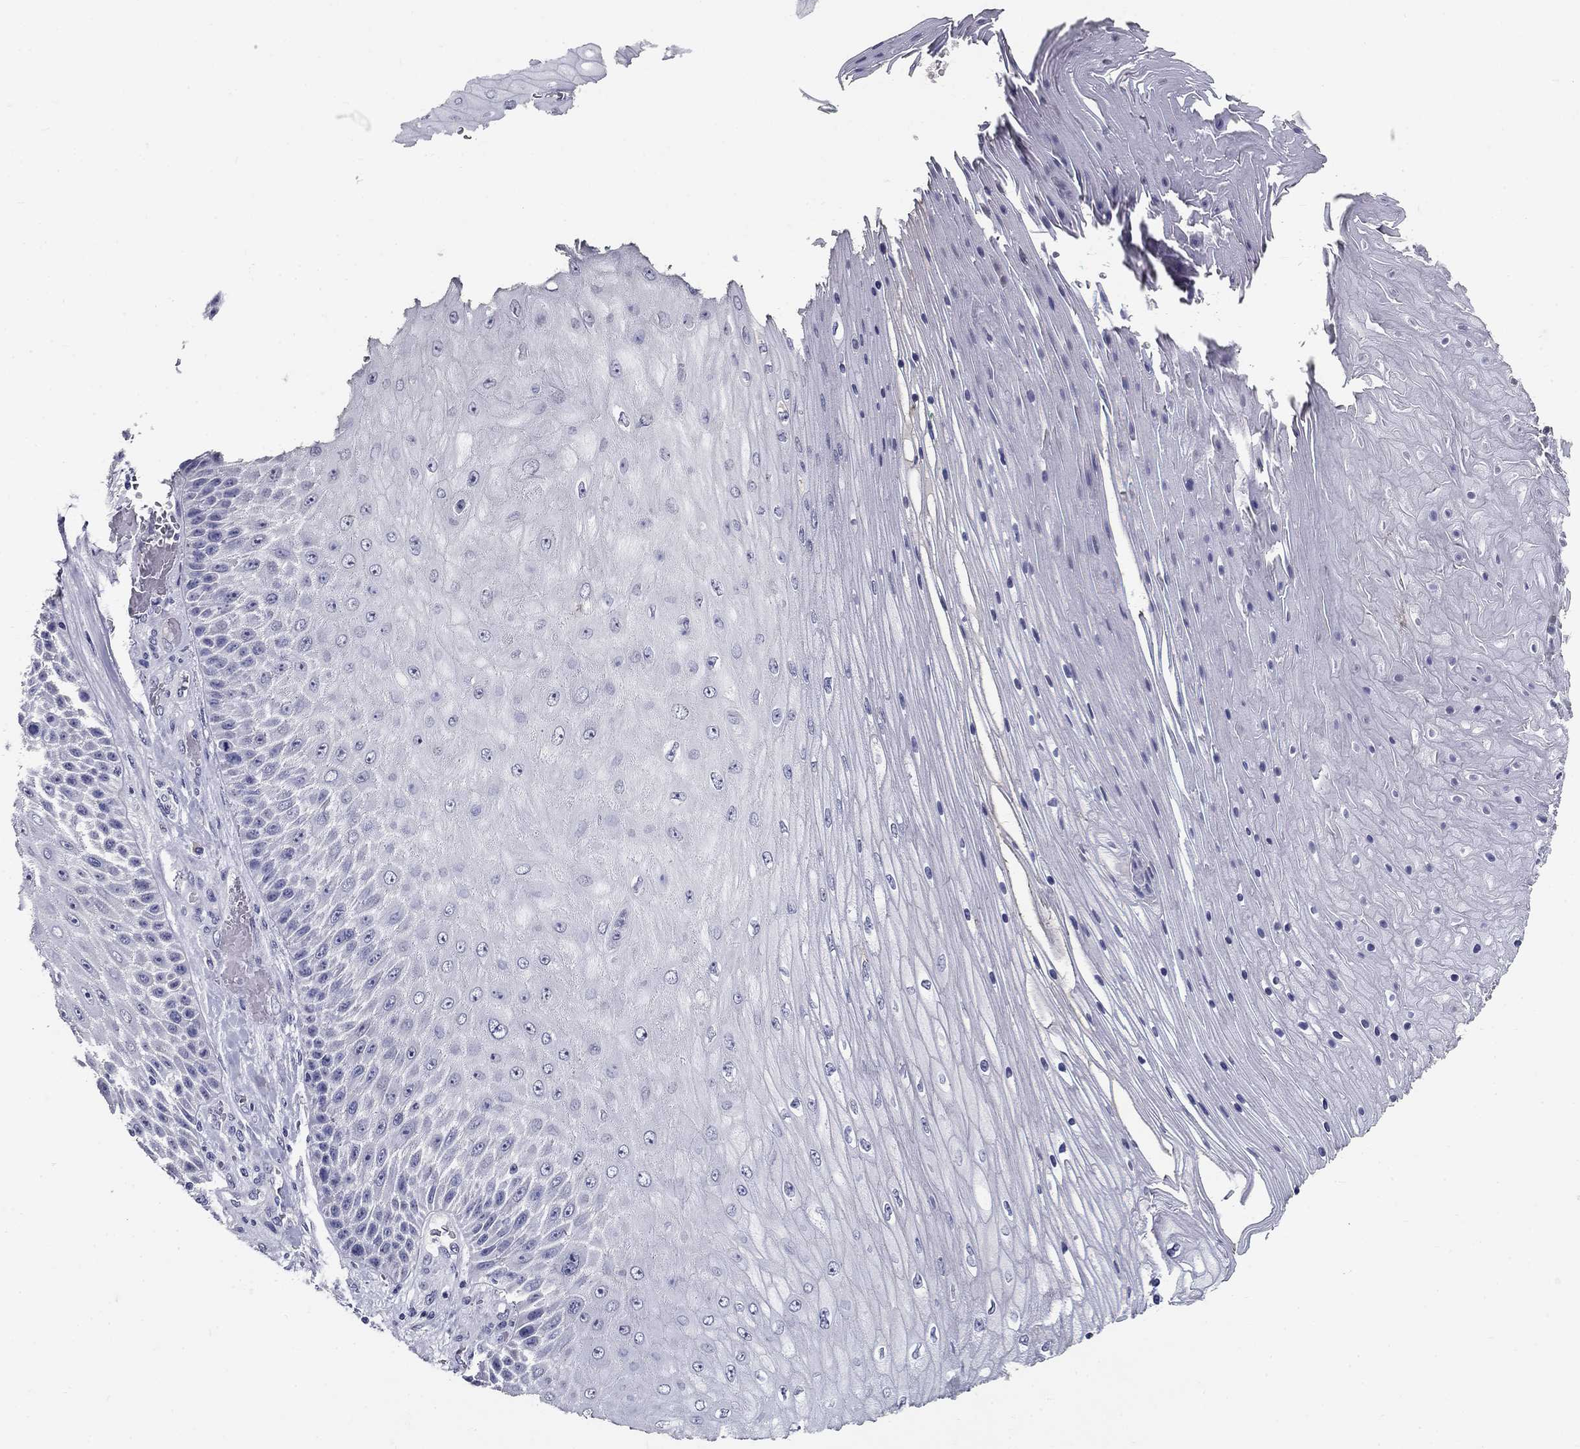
{"staining": {"intensity": "negative", "quantity": "none", "location": "none"}, "tissue": "skin cancer", "cell_type": "Tumor cells", "image_type": "cancer", "snomed": [{"axis": "morphology", "description": "Squamous cell carcinoma, NOS"}, {"axis": "topography", "description": "Skin"}], "caption": "High magnification brightfield microscopy of squamous cell carcinoma (skin) stained with DAB (3,3'-diaminobenzidine) (brown) and counterstained with hematoxylin (blue): tumor cells show no significant expression.", "gene": "POMC", "patient": {"sex": "male", "age": 62}}